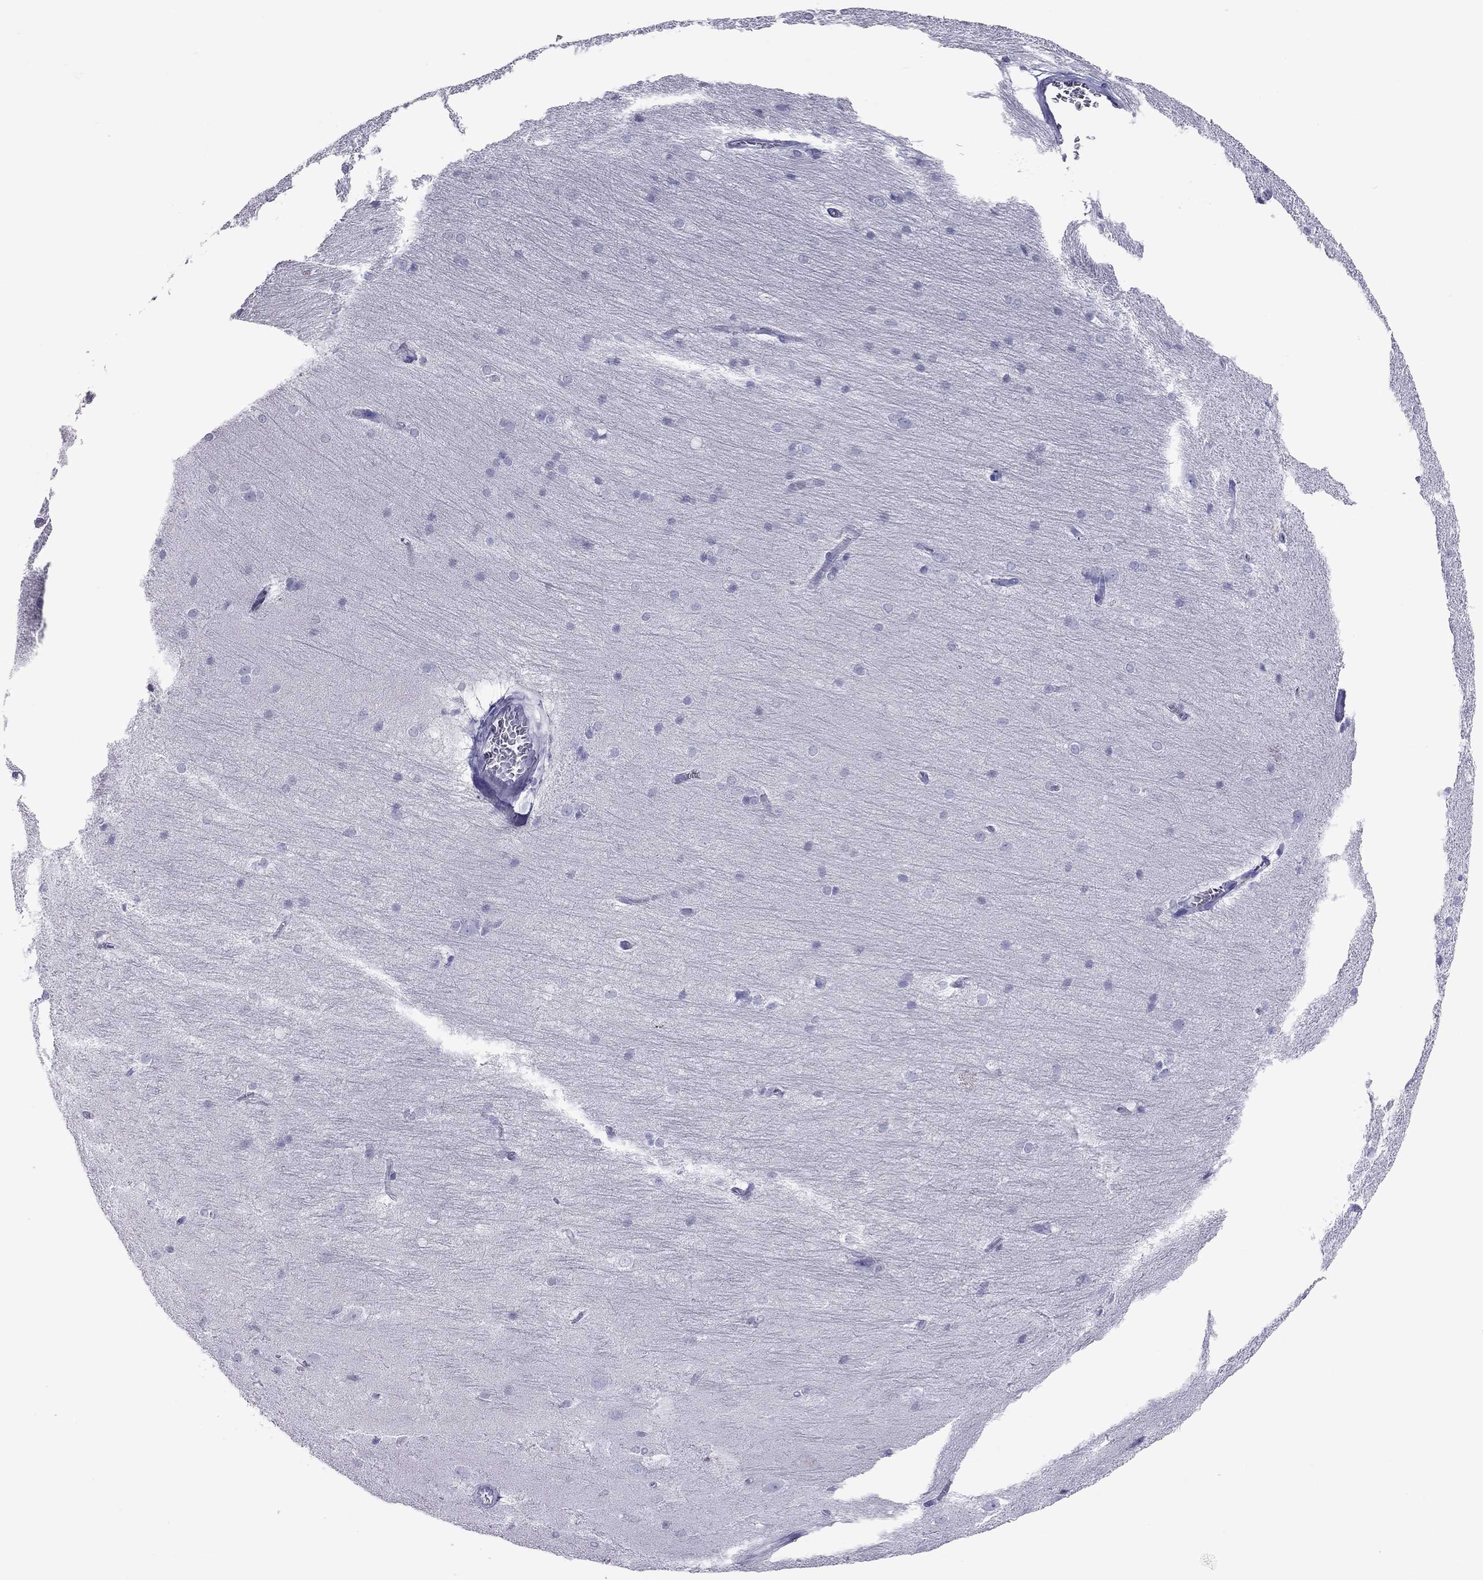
{"staining": {"intensity": "negative", "quantity": "none", "location": "none"}, "tissue": "hippocampus", "cell_type": "Glial cells", "image_type": "normal", "snomed": [{"axis": "morphology", "description": "Normal tissue, NOS"}, {"axis": "topography", "description": "Cerebral cortex"}, {"axis": "topography", "description": "Hippocampus"}], "caption": "IHC of normal human hippocampus exhibits no staining in glial cells. (DAB (3,3'-diaminobenzidine) IHC, high magnification).", "gene": "KLRG1", "patient": {"sex": "female", "age": 19}}